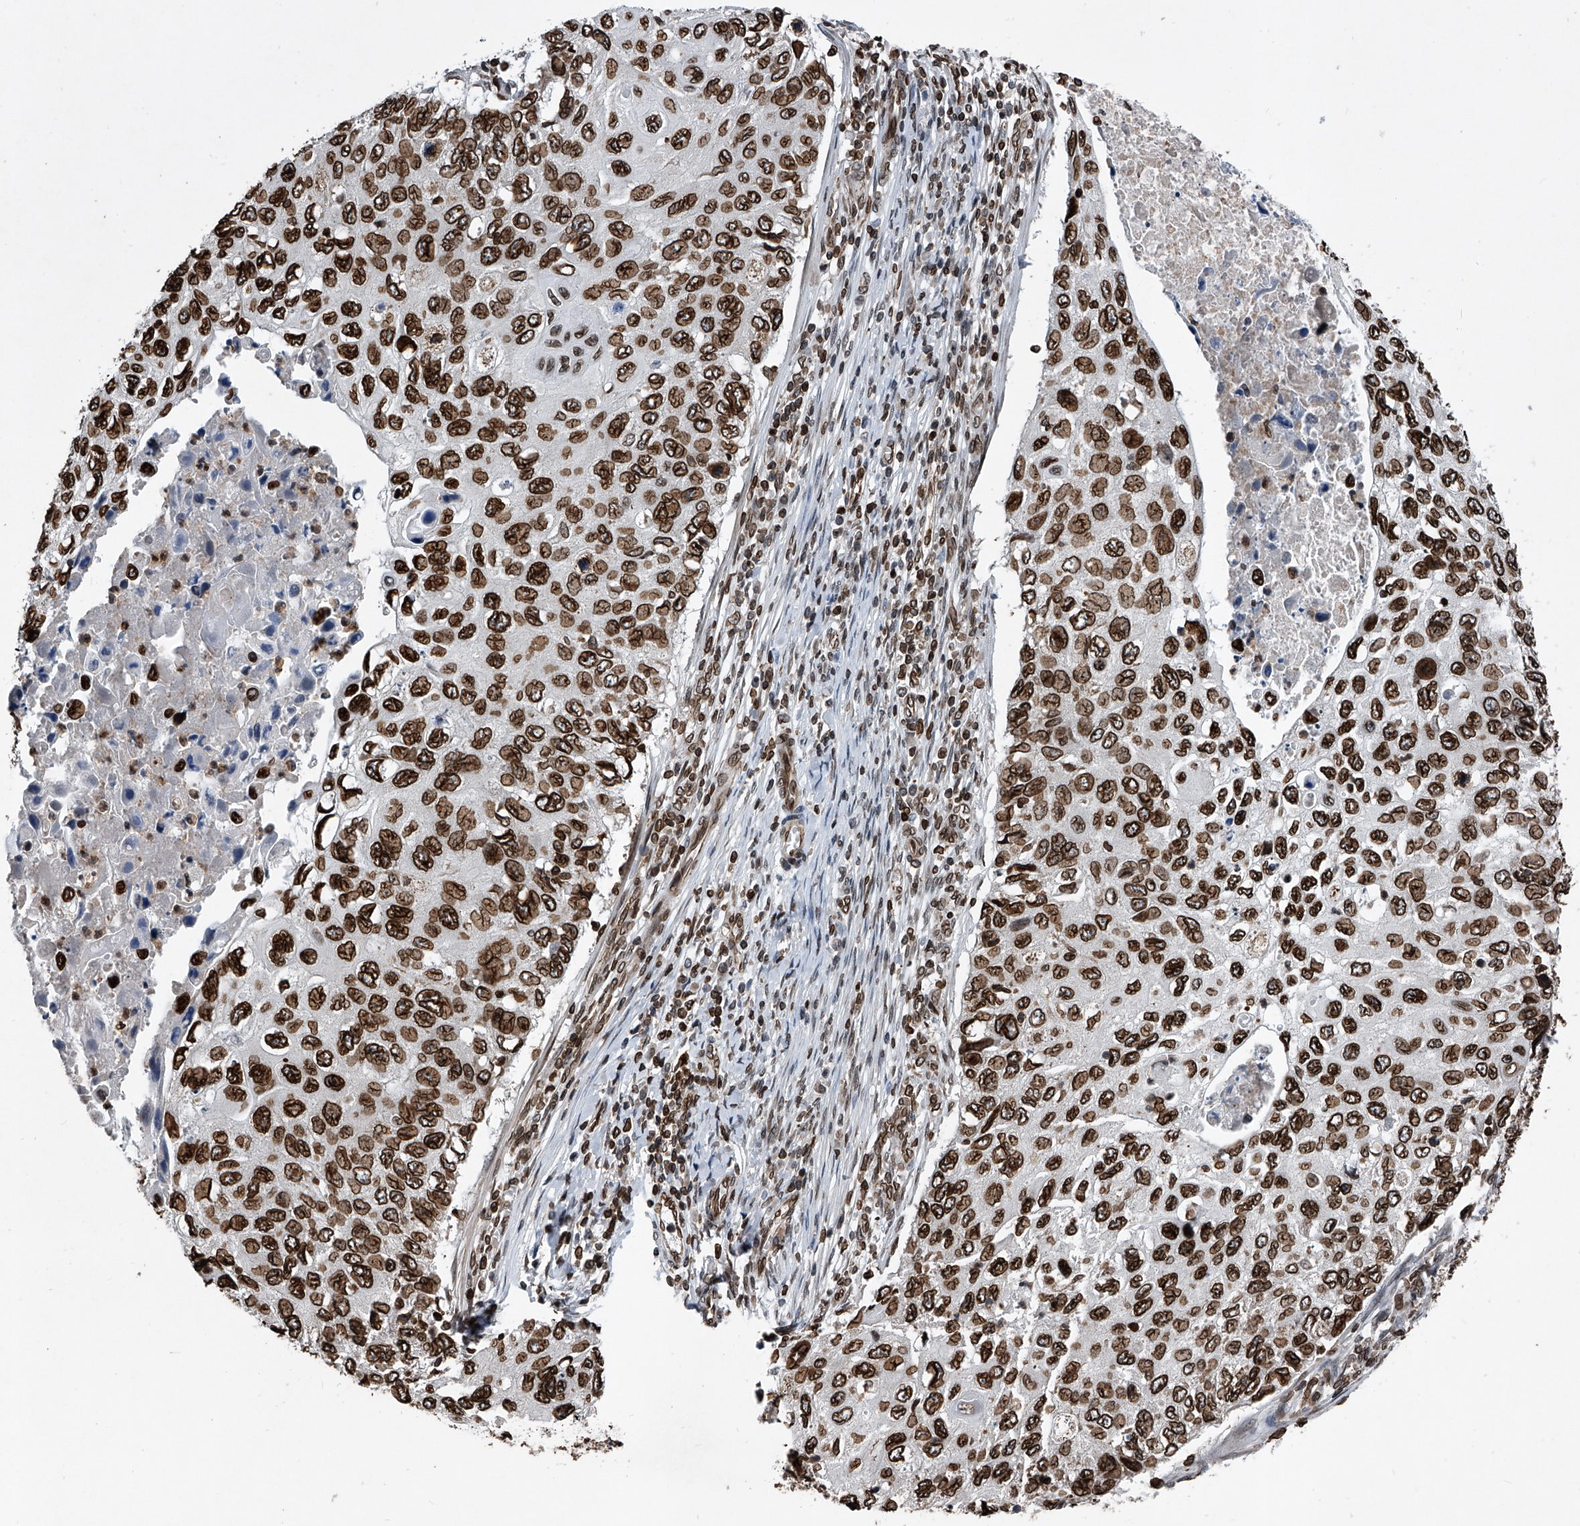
{"staining": {"intensity": "strong", "quantity": ">75%", "location": "cytoplasmic/membranous,nuclear"}, "tissue": "cervical cancer", "cell_type": "Tumor cells", "image_type": "cancer", "snomed": [{"axis": "morphology", "description": "Squamous cell carcinoma, NOS"}, {"axis": "topography", "description": "Cervix"}], "caption": "Immunohistochemical staining of human cervical cancer reveals high levels of strong cytoplasmic/membranous and nuclear positivity in approximately >75% of tumor cells.", "gene": "PHF20", "patient": {"sex": "female", "age": 70}}